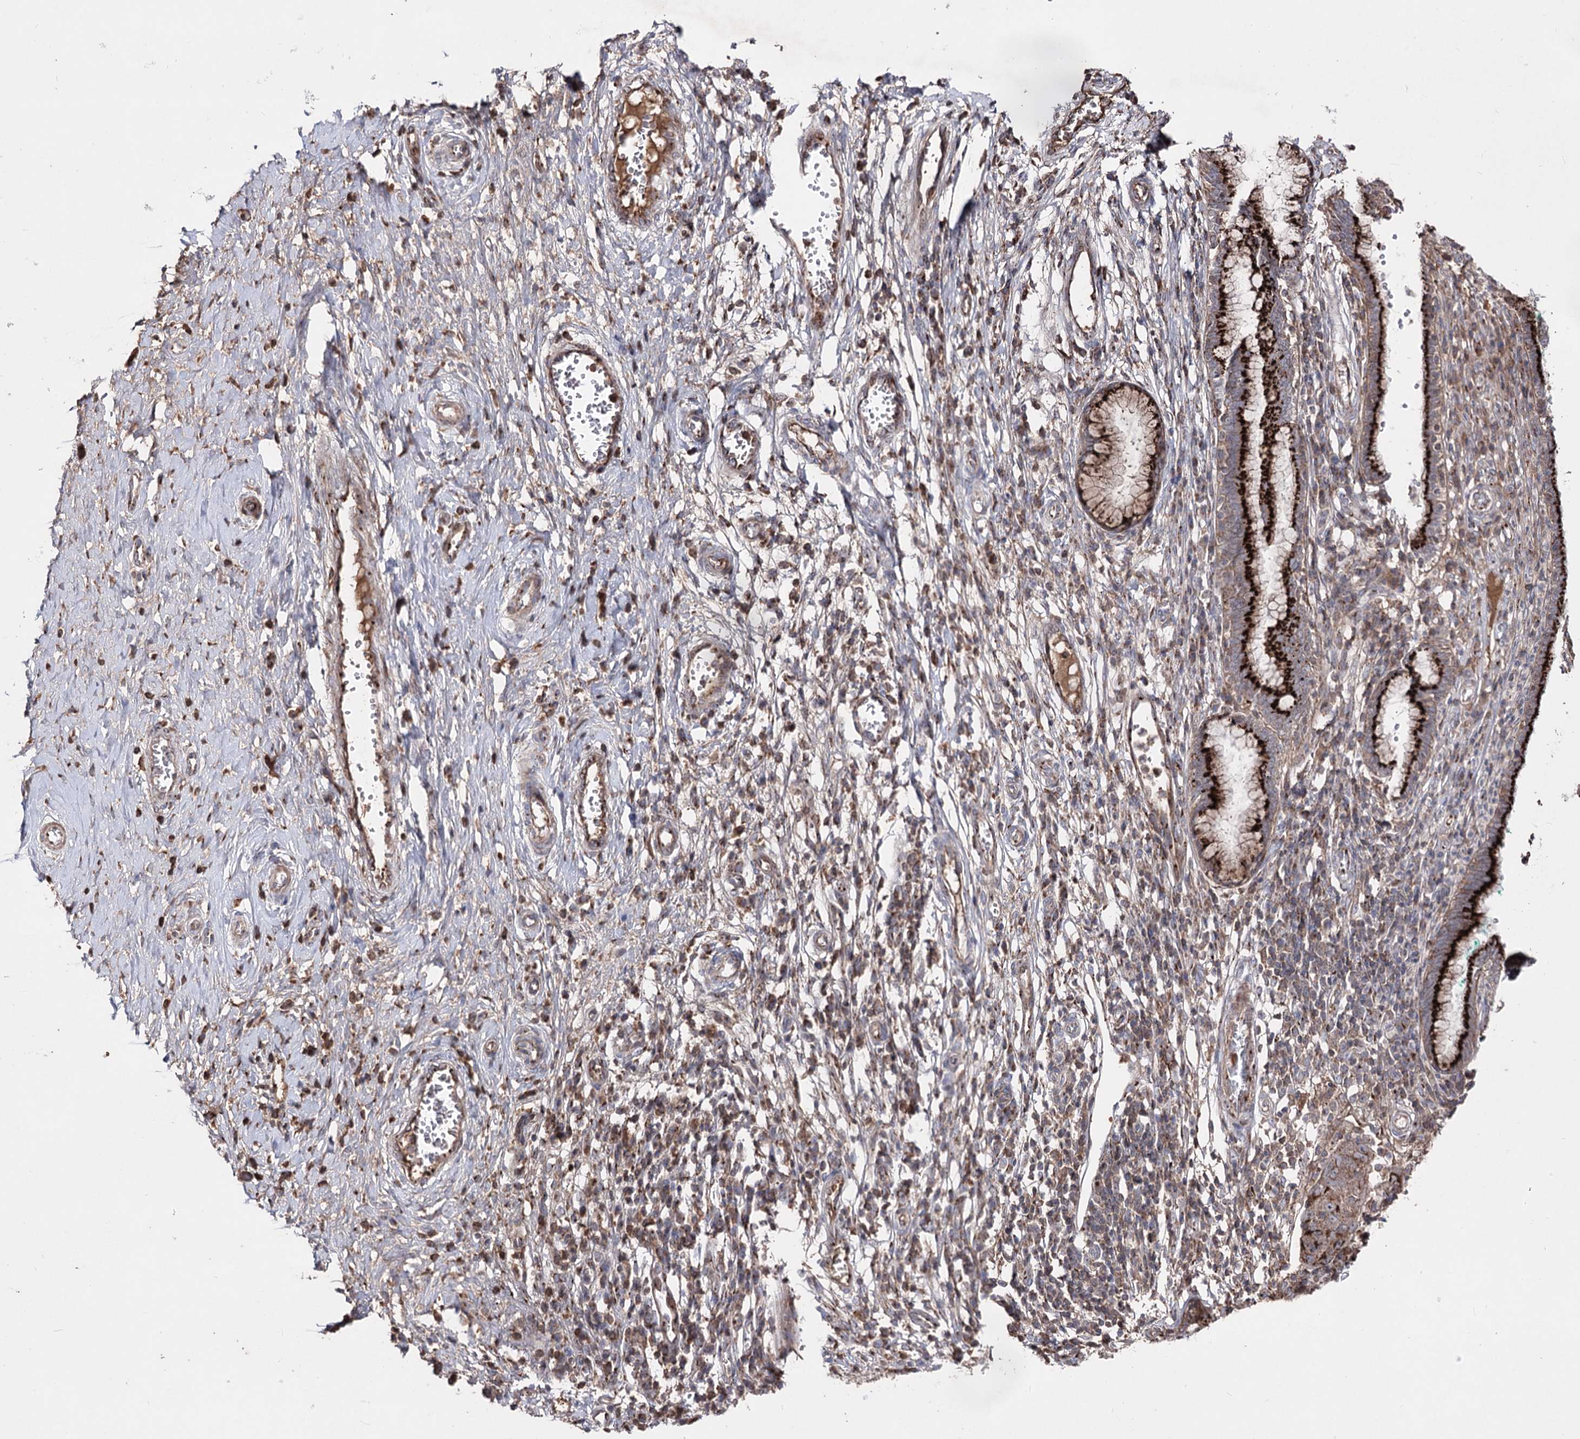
{"staining": {"intensity": "strong", "quantity": ">75%", "location": "cytoplasmic/membranous"}, "tissue": "cervix", "cell_type": "Glandular cells", "image_type": "normal", "snomed": [{"axis": "morphology", "description": "Normal tissue, NOS"}, {"axis": "morphology", "description": "Adenocarcinoma, NOS"}, {"axis": "topography", "description": "Cervix"}], "caption": "High-magnification brightfield microscopy of unremarkable cervix stained with DAB (brown) and counterstained with hematoxylin (blue). glandular cells exhibit strong cytoplasmic/membranous expression is appreciated in approximately>75% of cells. (brown staining indicates protein expression, while blue staining denotes nuclei).", "gene": "ARHGAP20", "patient": {"sex": "female", "age": 29}}